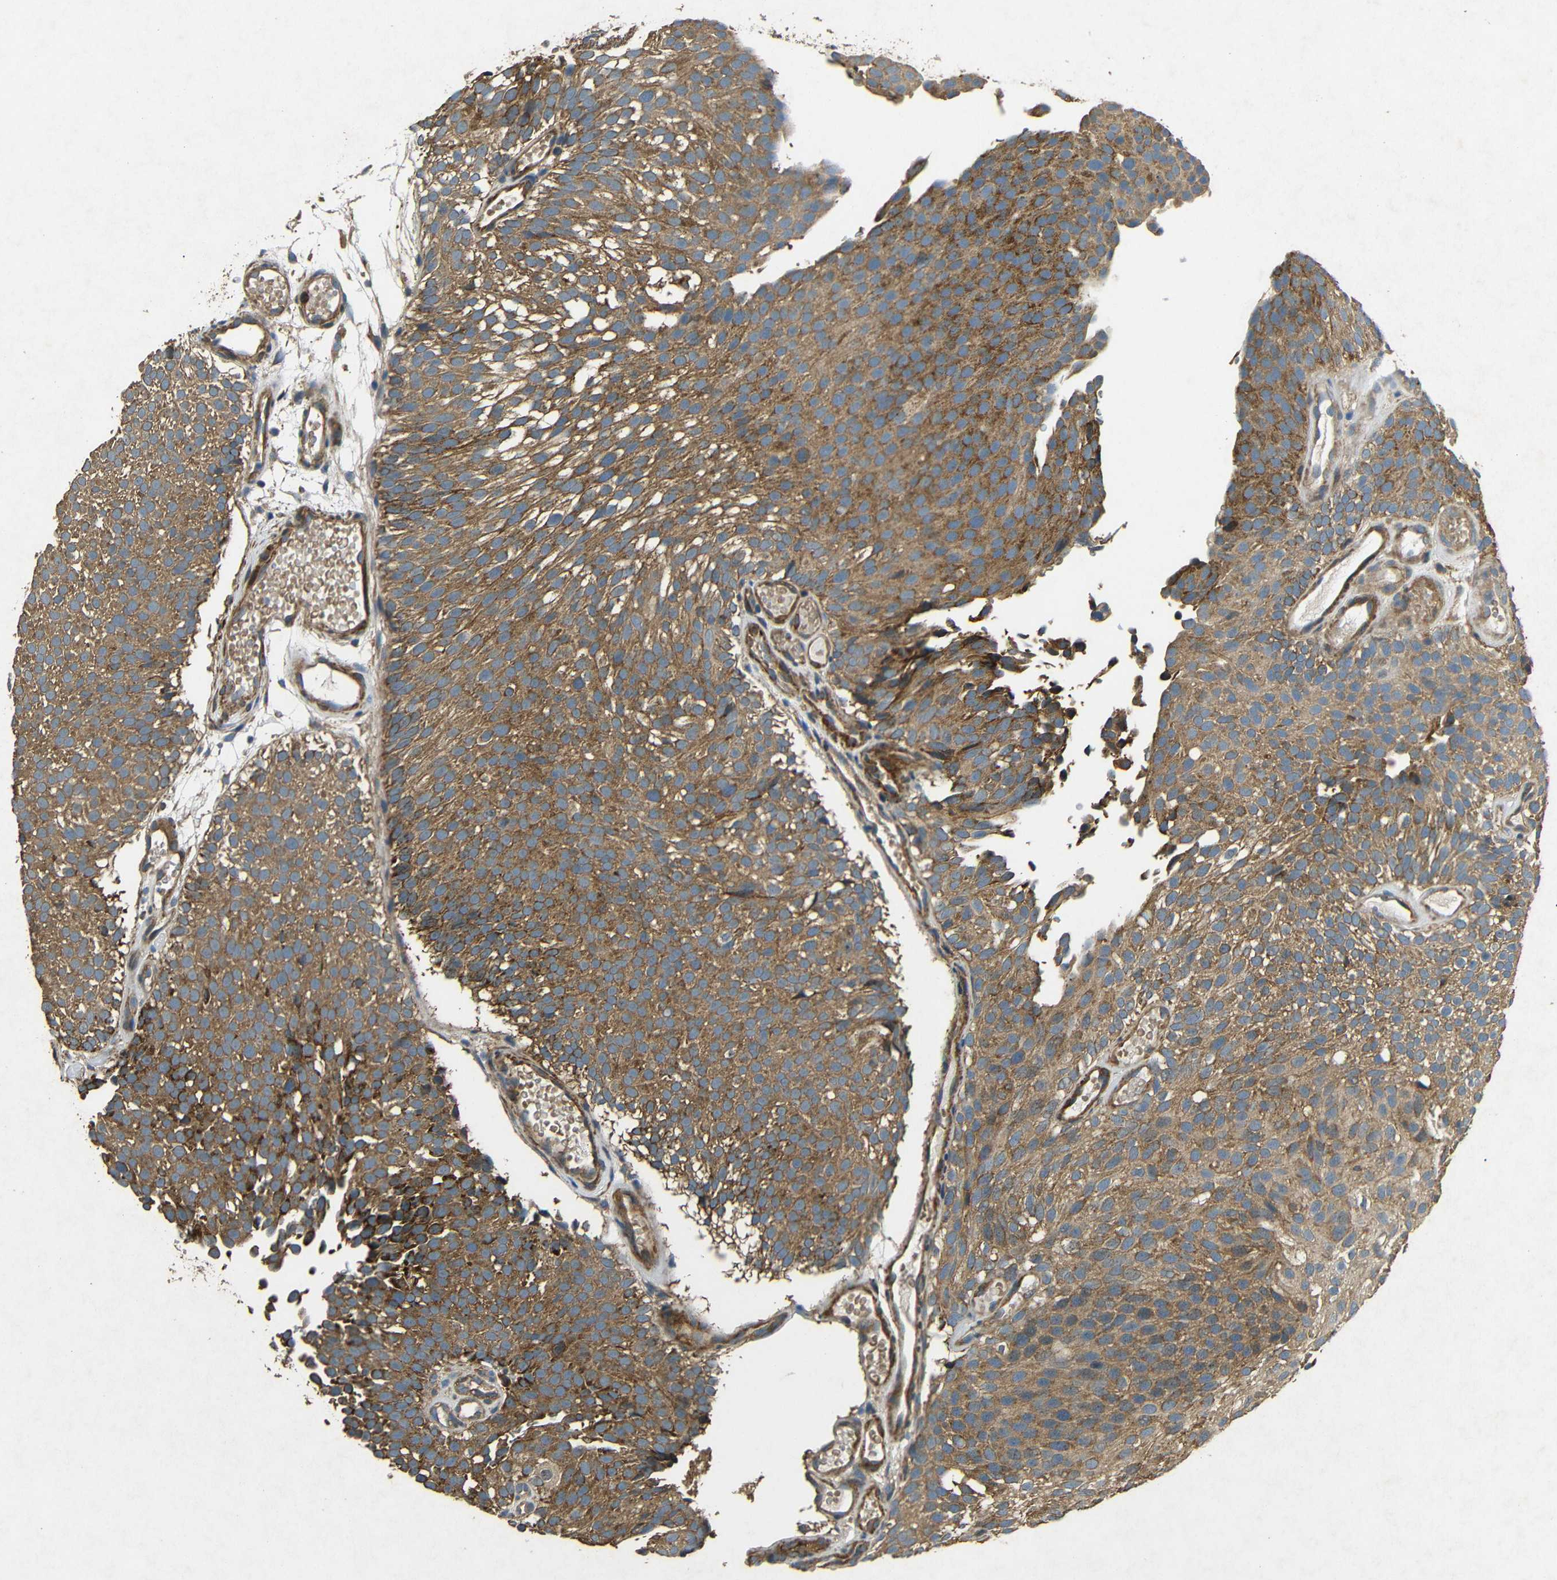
{"staining": {"intensity": "moderate", "quantity": ">75%", "location": "cytoplasmic/membranous"}, "tissue": "urothelial cancer", "cell_type": "Tumor cells", "image_type": "cancer", "snomed": [{"axis": "morphology", "description": "Urothelial carcinoma, Low grade"}, {"axis": "topography", "description": "Urinary bladder"}], "caption": "Immunohistochemistry (DAB) staining of urothelial carcinoma (low-grade) reveals moderate cytoplasmic/membranous protein expression in about >75% of tumor cells. The staining is performed using DAB (3,3'-diaminobenzidine) brown chromogen to label protein expression. The nuclei are counter-stained blue using hematoxylin.", "gene": "BNIP3", "patient": {"sex": "male", "age": 78}}